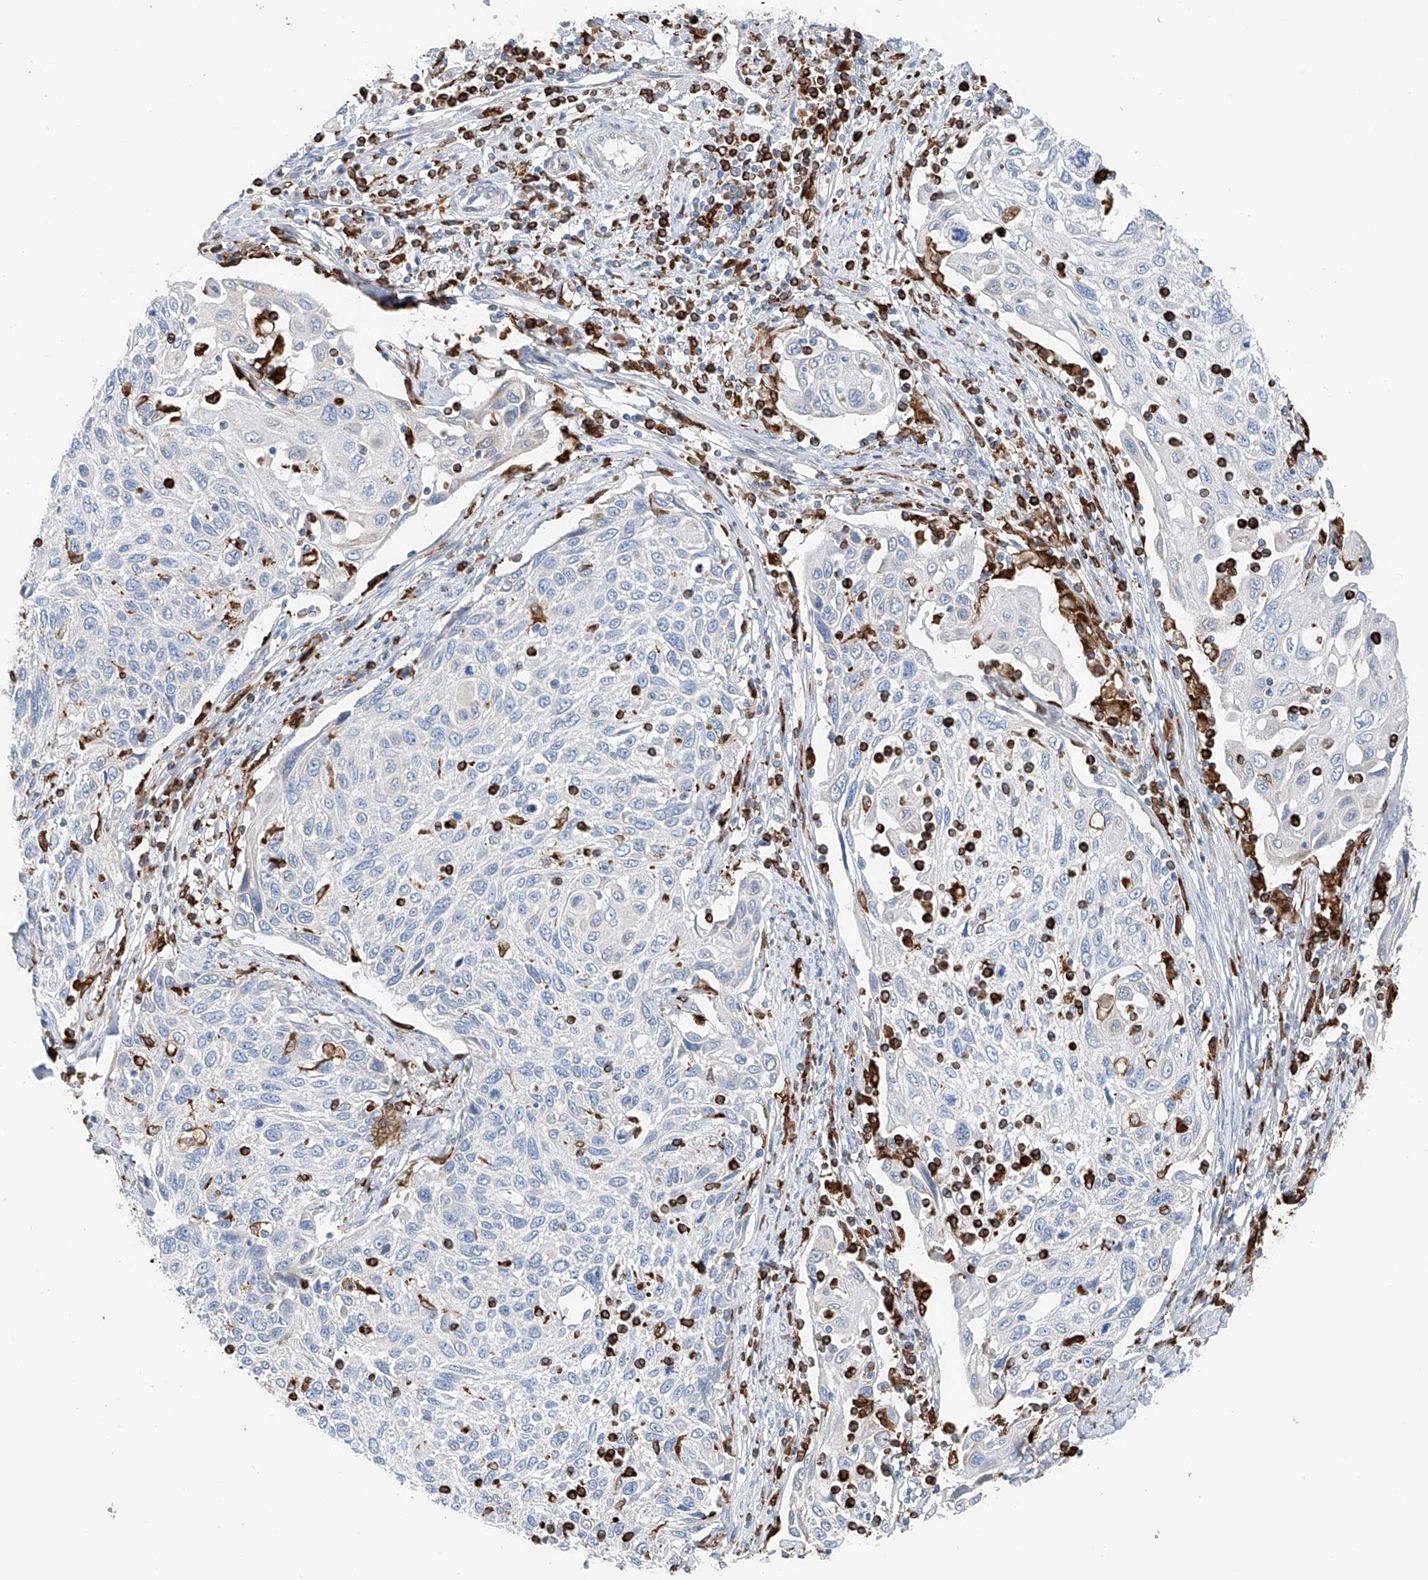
{"staining": {"intensity": "negative", "quantity": "none", "location": "none"}, "tissue": "cervical cancer", "cell_type": "Tumor cells", "image_type": "cancer", "snomed": [{"axis": "morphology", "description": "Squamous cell carcinoma, NOS"}, {"axis": "topography", "description": "Cervix"}], "caption": "Photomicrograph shows no significant protein staining in tumor cells of cervical cancer. The staining is performed using DAB (3,3'-diaminobenzidine) brown chromogen with nuclei counter-stained in using hematoxylin.", "gene": "TBXAS1", "patient": {"sex": "female", "age": 70}}